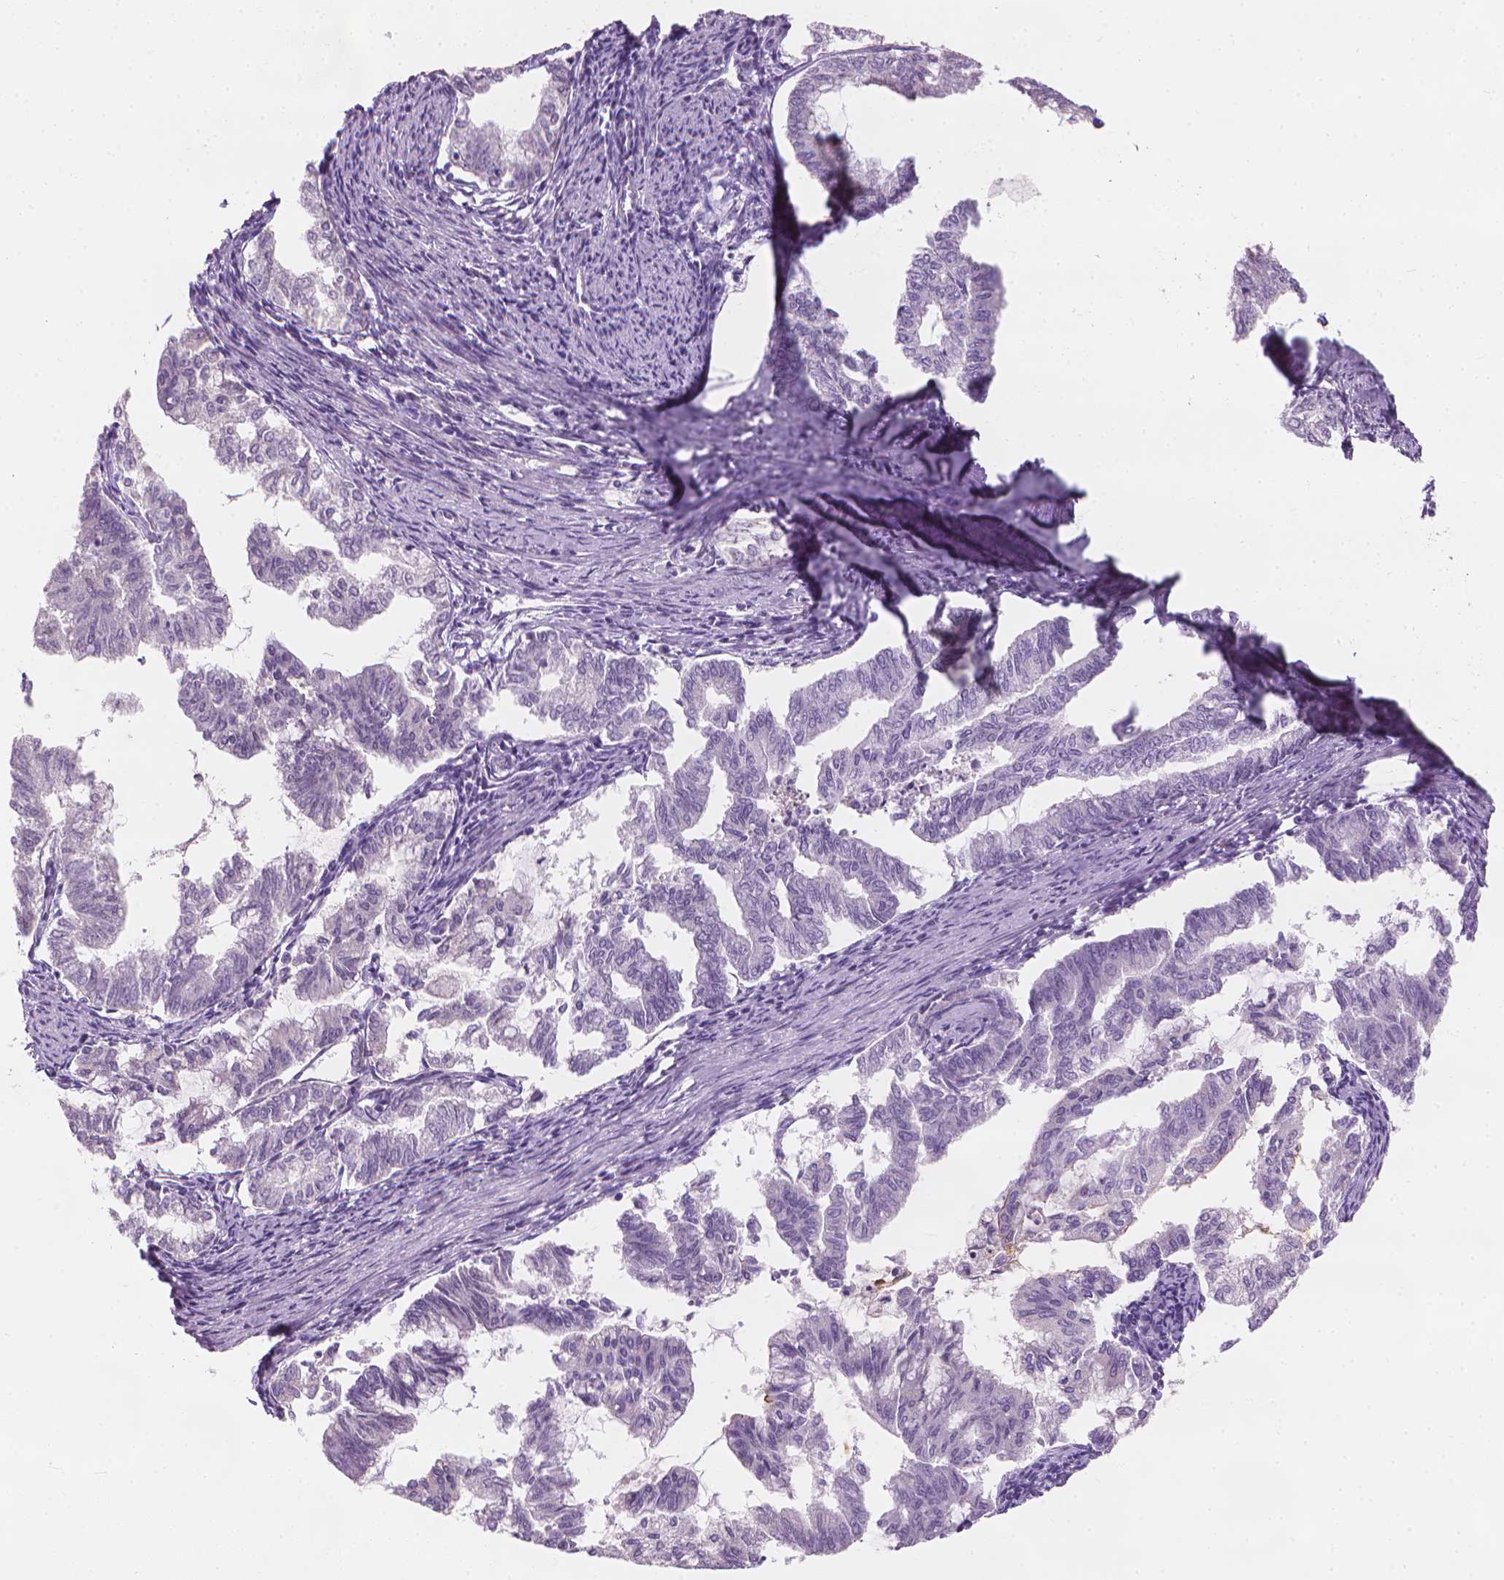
{"staining": {"intensity": "negative", "quantity": "none", "location": "none"}, "tissue": "endometrial cancer", "cell_type": "Tumor cells", "image_type": "cancer", "snomed": [{"axis": "morphology", "description": "Adenocarcinoma, NOS"}, {"axis": "topography", "description": "Endometrium"}], "caption": "A high-resolution photomicrograph shows immunohistochemistry staining of endometrial cancer, which displays no significant positivity in tumor cells.", "gene": "GPRC5A", "patient": {"sex": "female", "age": 79}}